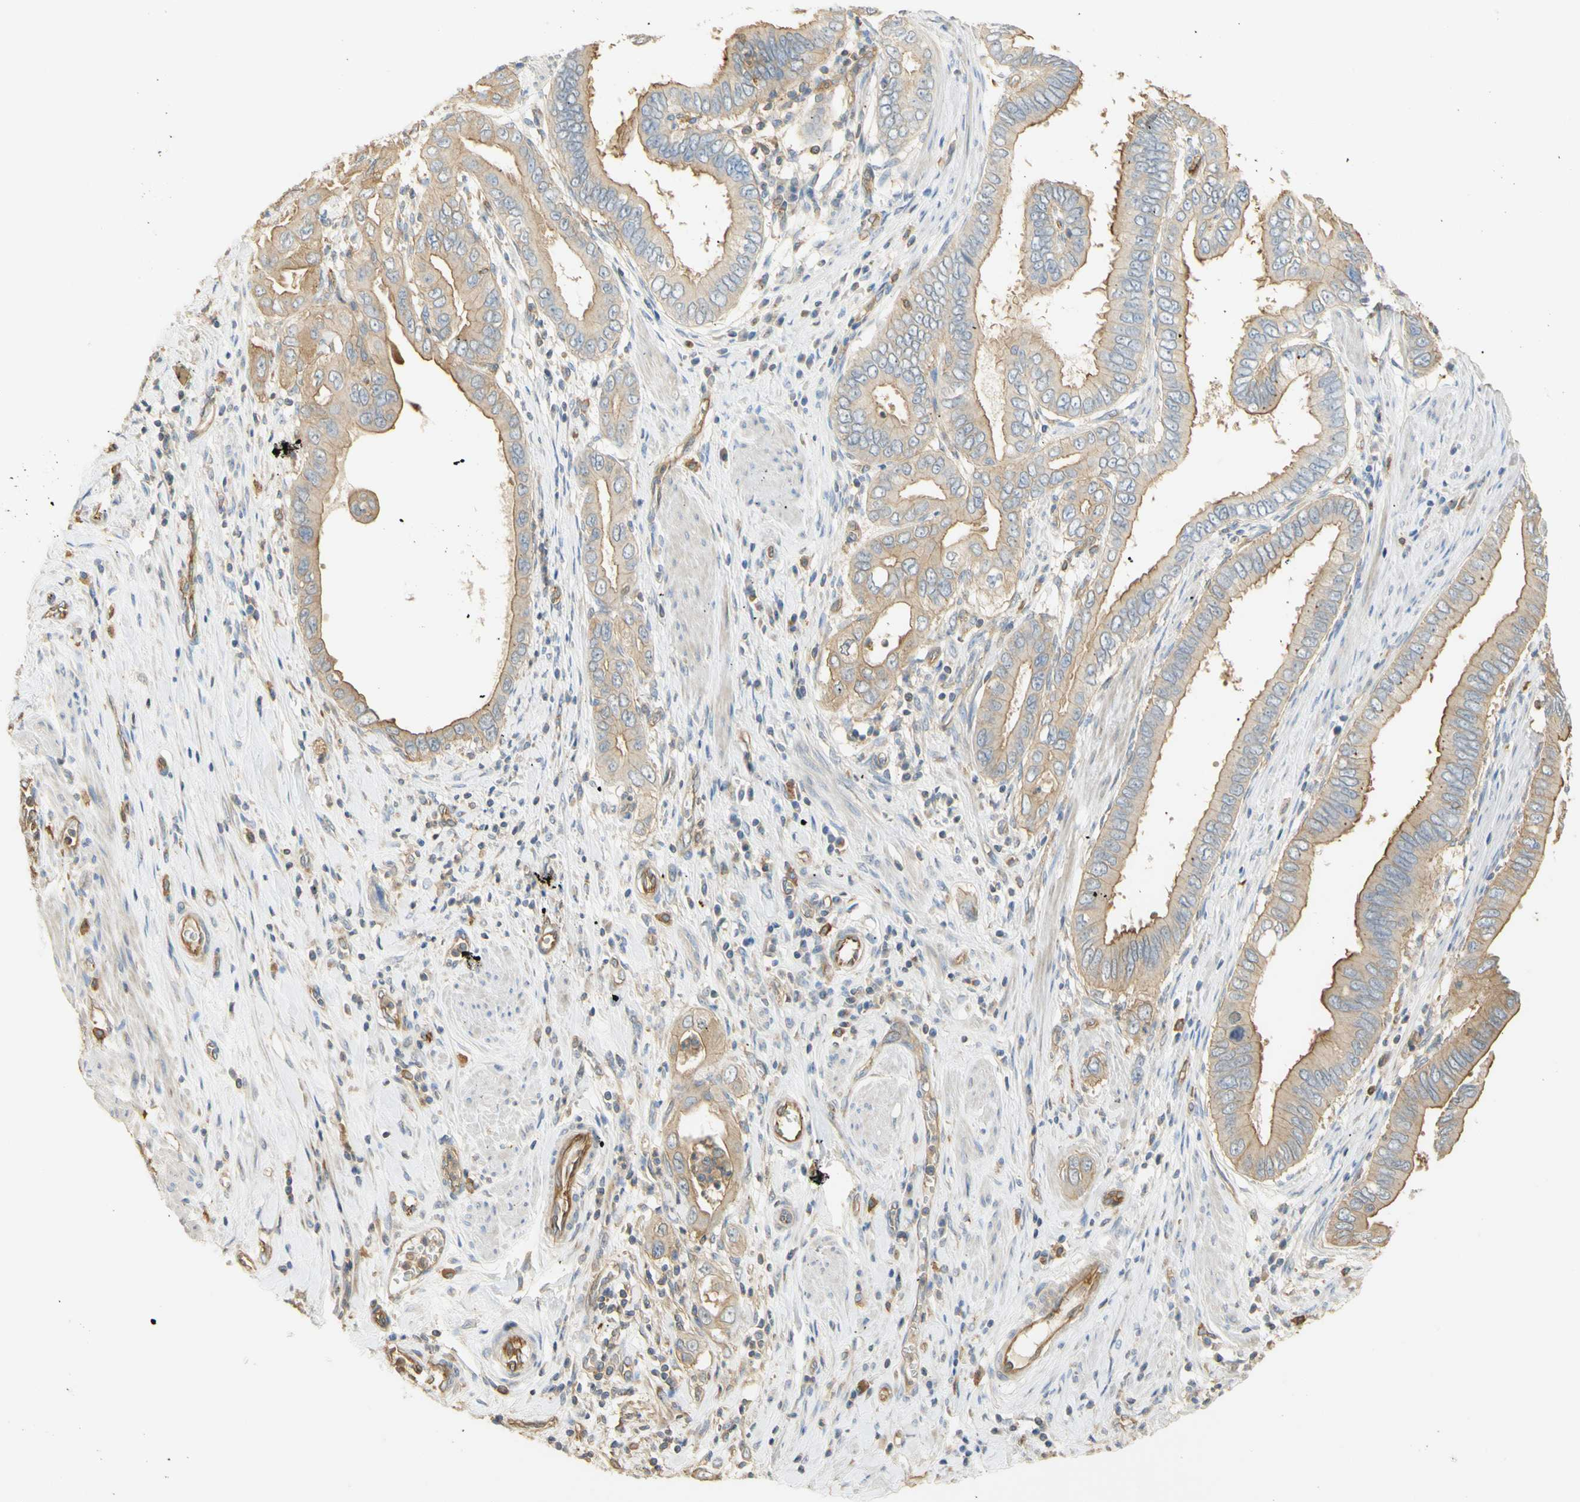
{"staining": {"intensity": "moderate", "quantity": "25%-75%", "location": "cytoplasmic/membranous"}, "tissue": "pancreatic cancer", "cell_type": "Tumor cells", "image_type": "cancer", "snomed": [{"axis": "morphology", "description": "Normal tissue, NOS"}, {"axis": "topography", "description": "Lymph node"}], "caption": "Protein analysis of pancreatic cancer tissue exhibits moderate cytoplasmic/membranous positivity in approximately 25%-75% of tumor cells.", "gene": "KCNE4", "patient": {"sex": "male", "age": 50}}